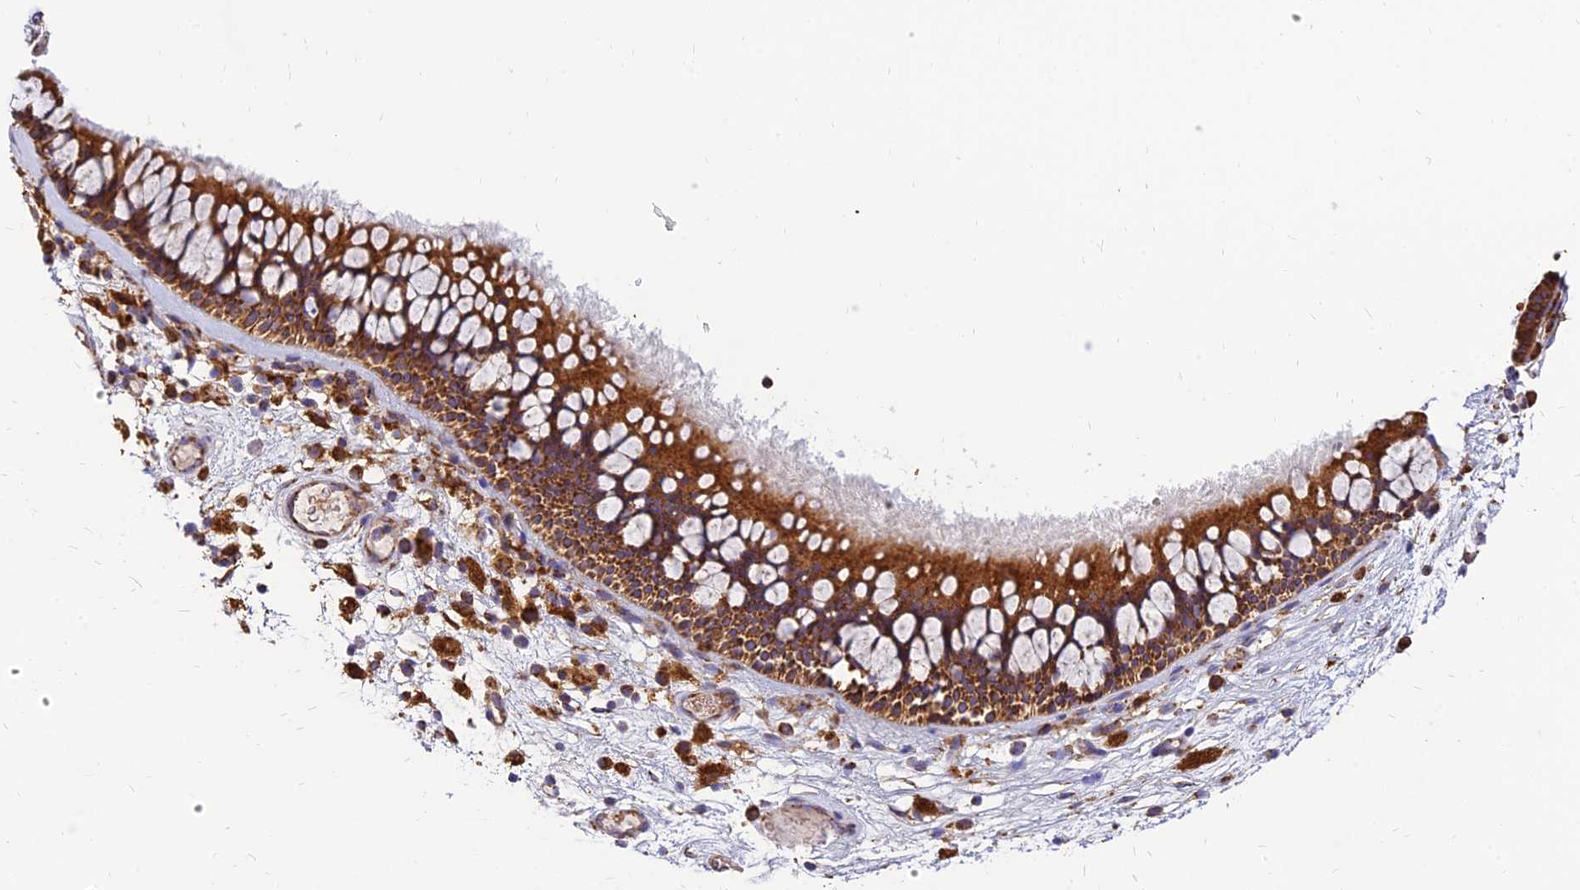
{"staining": {"intensity": "strong", "quantity": ">75%", "location": "cytoplasmic/membranous"}, "tissue": "nasopharynx", "cell_type": "Respiratory epithelial cells", "image_type": "normal", "snomed": [{"axis": "morphology", "description": "Normal tissue, NOS"}, {"axis": "morphology", "description": "Inflammation, NOS"}, {"axis": "morphology", "description": "Malignant melanoma, Metastatic site"}, {"axis": "topography", "description": "Nasopharynx"}], "caption": "Strong cytoplasmic/membranous staining for a protein is present in about >75% of respiratory epithelial cells of benign nasopharynx using immunohistochemistry (IHC).", "gene": "THUMPD2", "patient": {"sex": "male", "age": 70}}